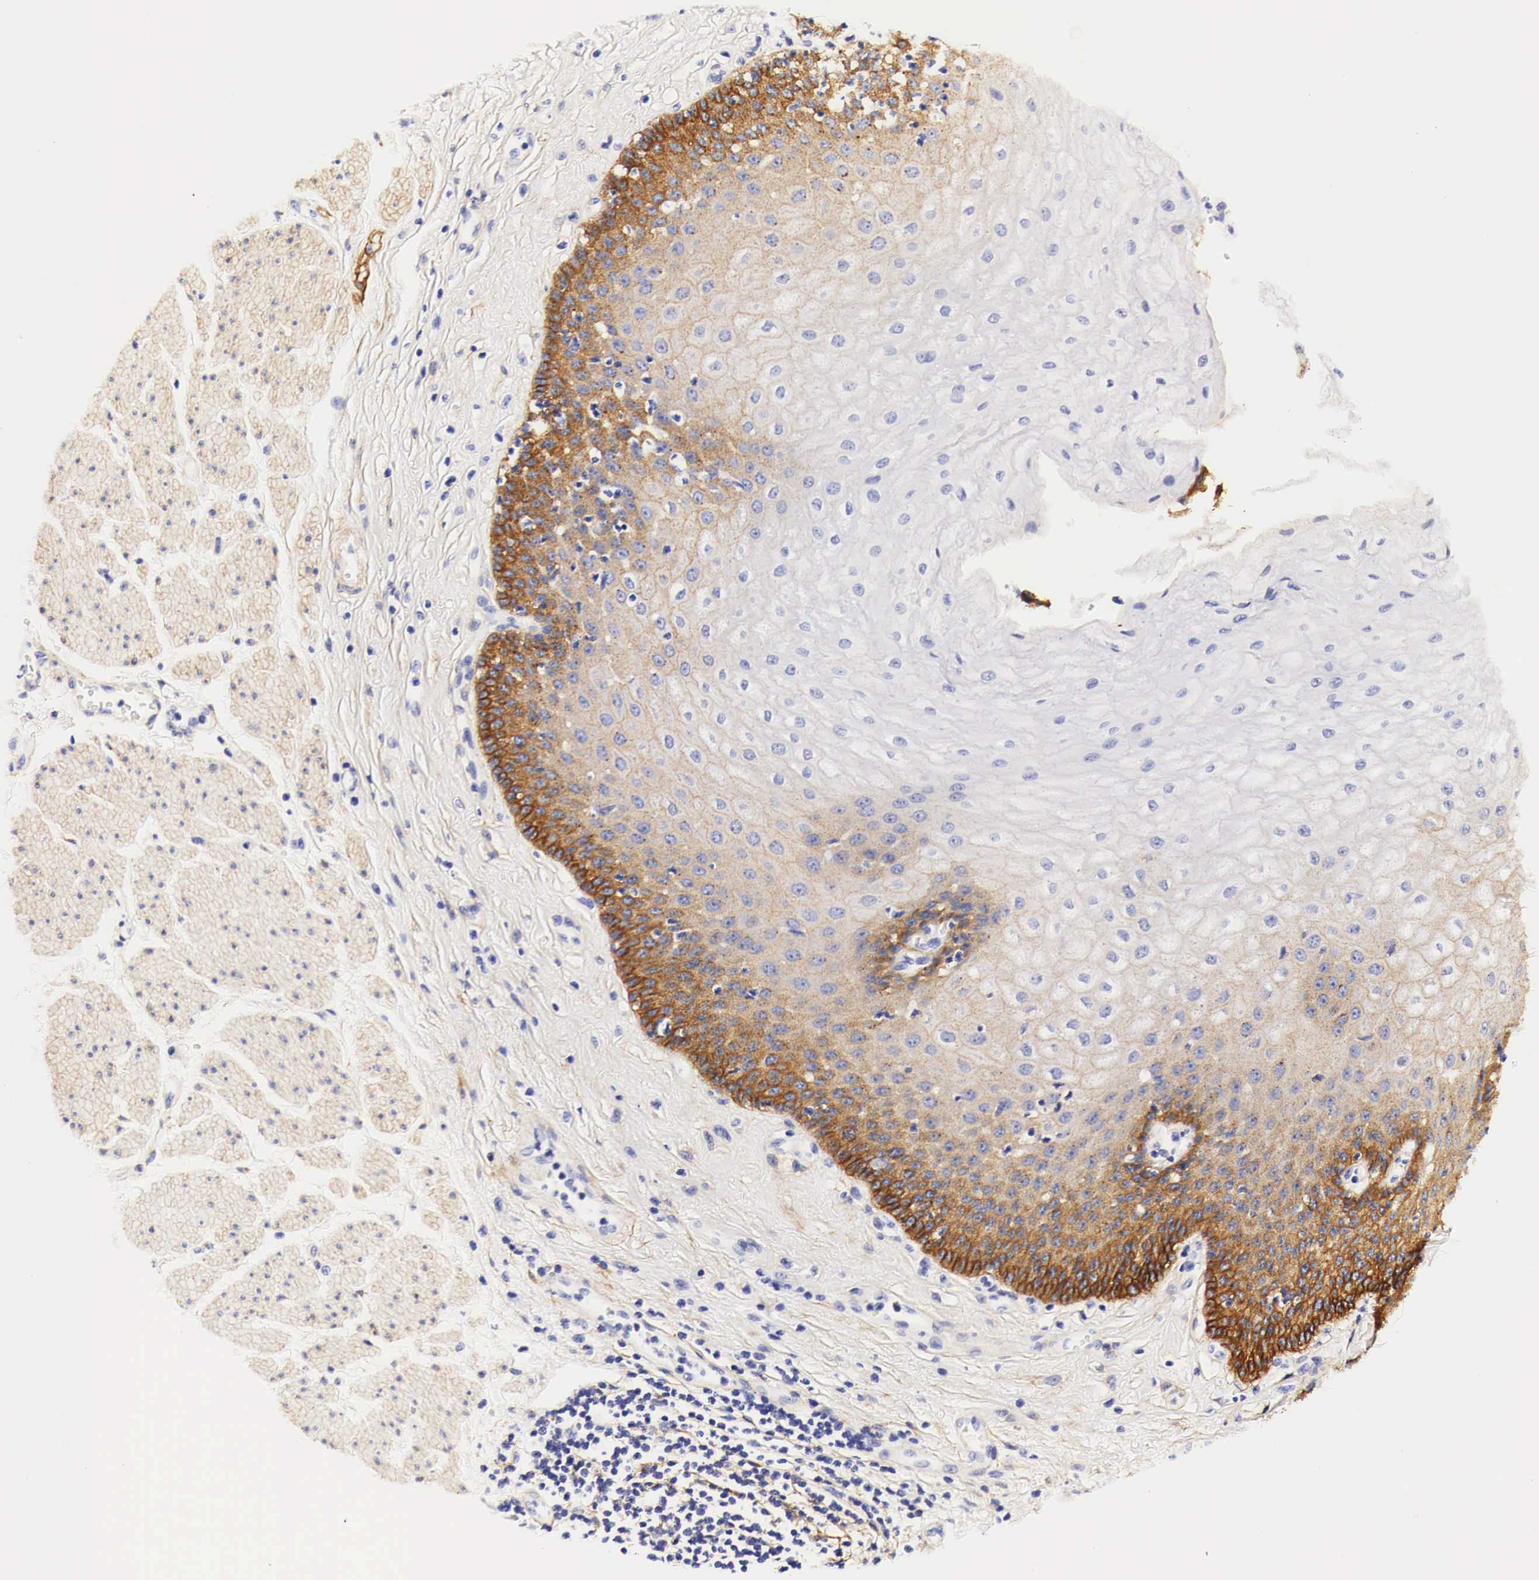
{"staining": {"intensity": "moderate", "quantity": "25%-75%", "location": "cytoplasmic/membranous"}, "tissue": "esophagus", "cell_type": "Squamous epithelial cells", "image_type": "normal", "snomed": [{"axis": "morphology", "description": "Normal tissue, NOS"}, {"axis": "topography", "description": "Esophagus"}], "caption": "The micrograph reveals immunohistochemical staining of unremarkable esophagus. There is moderate cytoplasmic/membranous expression is appreciated in approximately 25%-75% of squamous epithelial cells.", "gene": "EGFR", "patient": {"sex": "male", "age": 65}}